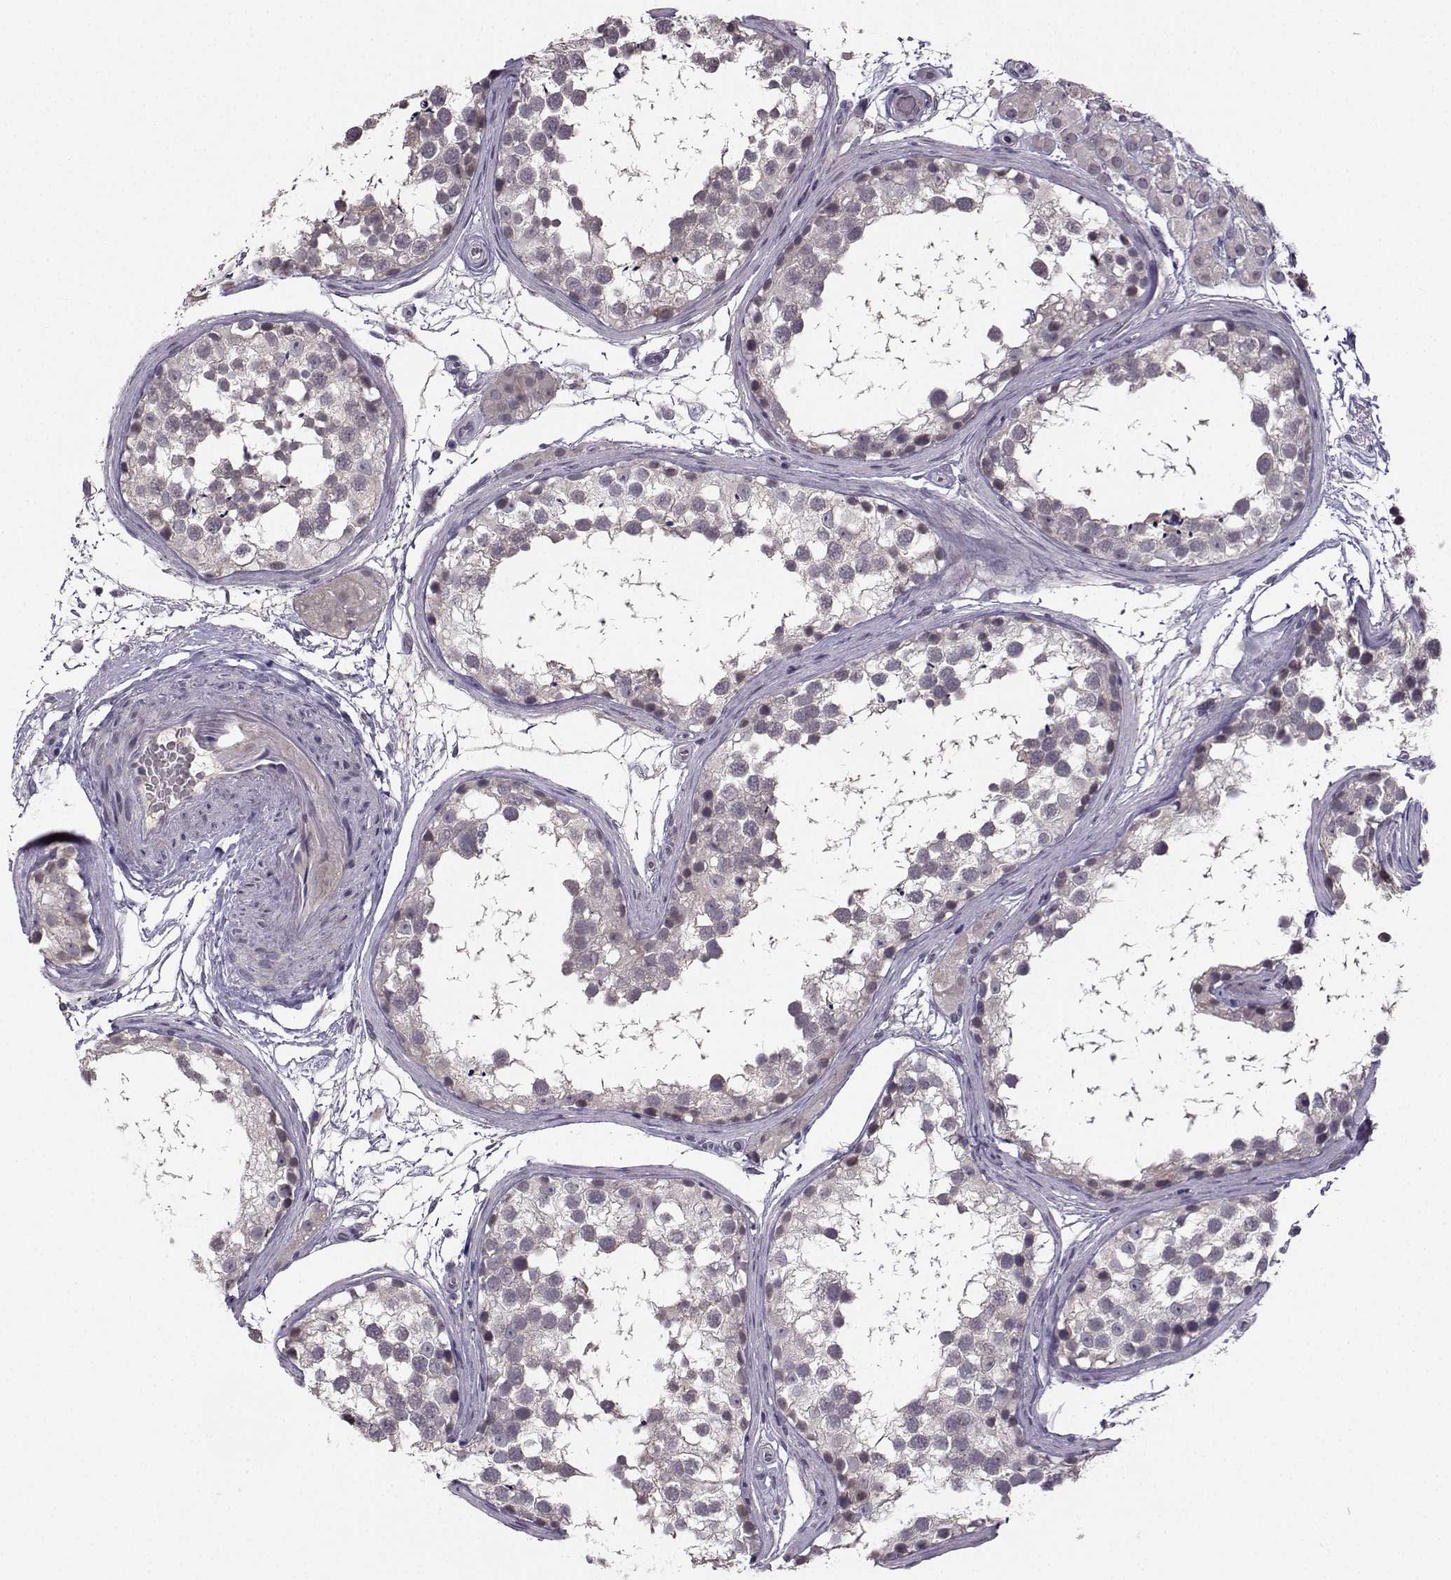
{"staining": {"intensity": "negative", "quantity": "none", "location": "none"}, "tissue": "testis", "cell_type": "Cells in seminiferous ducts", "image_type": "normal", "snomed": [{"axis": "morphology", "description": "Normal tissue, NOS"}, {"axis": "morphology", "description": "Seminoma, NOS"}, {"axis": "topography", "description": "Testis"}], "caption": "This is an immunohistochemistry (IHC) micrograph of normal testis. There is no staining in cells in seminiferous ducts.", "gene": "NQO1", "patient": {"sex": "male", "age": 65}}